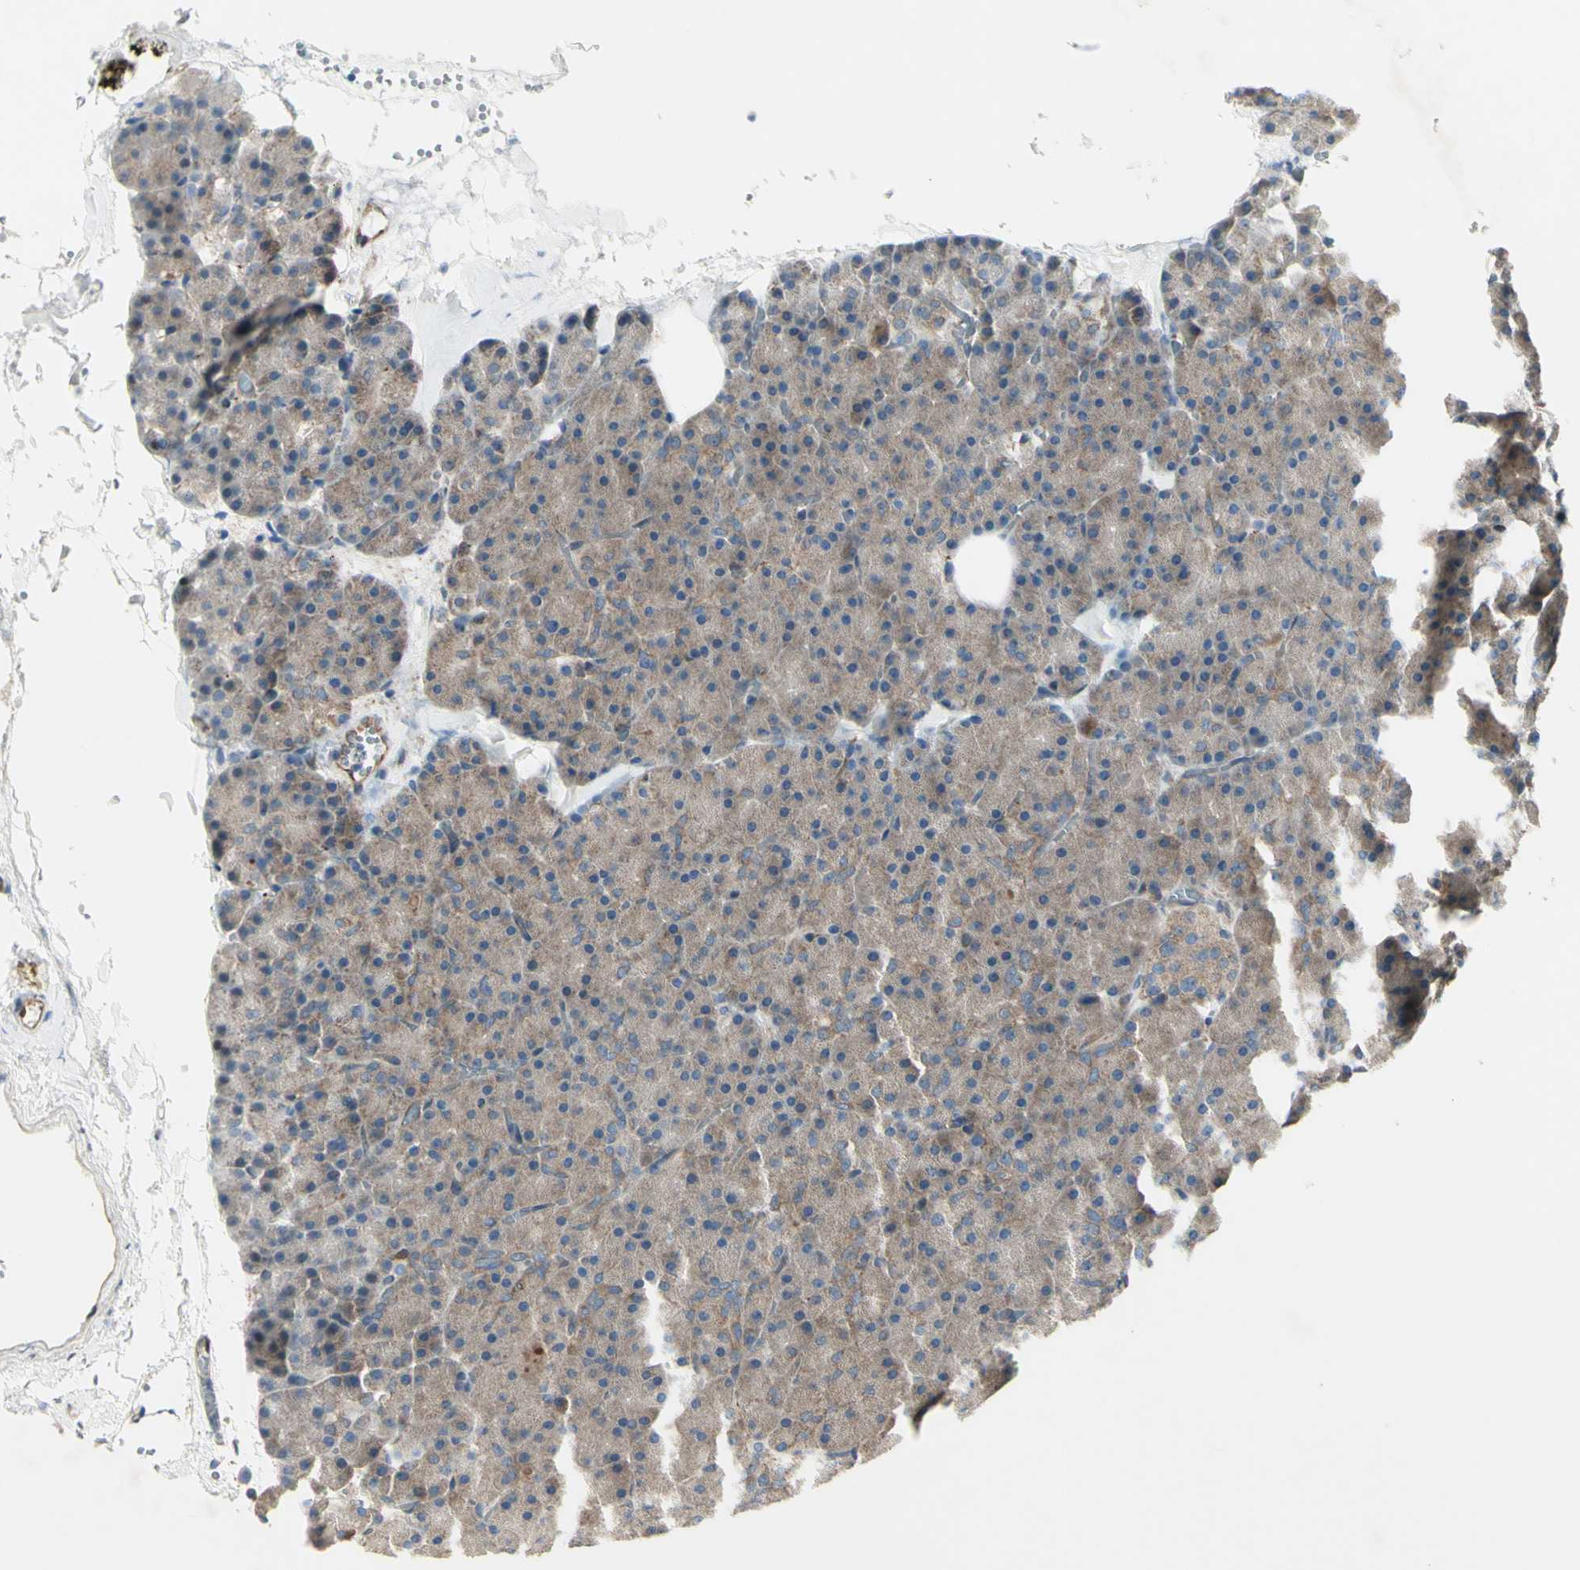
{"staining": {"intensity": "moderate", "quantity": "25%-75%", "location": "cytoplasmic/membranous"}, "tissue": "pancreas", "cell_type": "Exocrine glandular cells", "image_type": "normal", "snomed": [{"axis": "morphology", "description": "Normal tissue, NOS"}, {"axis": "topography", "description": "Pancreas"}], "caption": "IHC photomicrograph of normal human pancreas stained for a protein (brown), which demonstrates medium levels of moderate cytoplasmic/membranous expression in approximately 25%-75% of exocrine glandular cells.", "gene": "IGSF9B", "patient": {"sex": "female", "age": 35}}